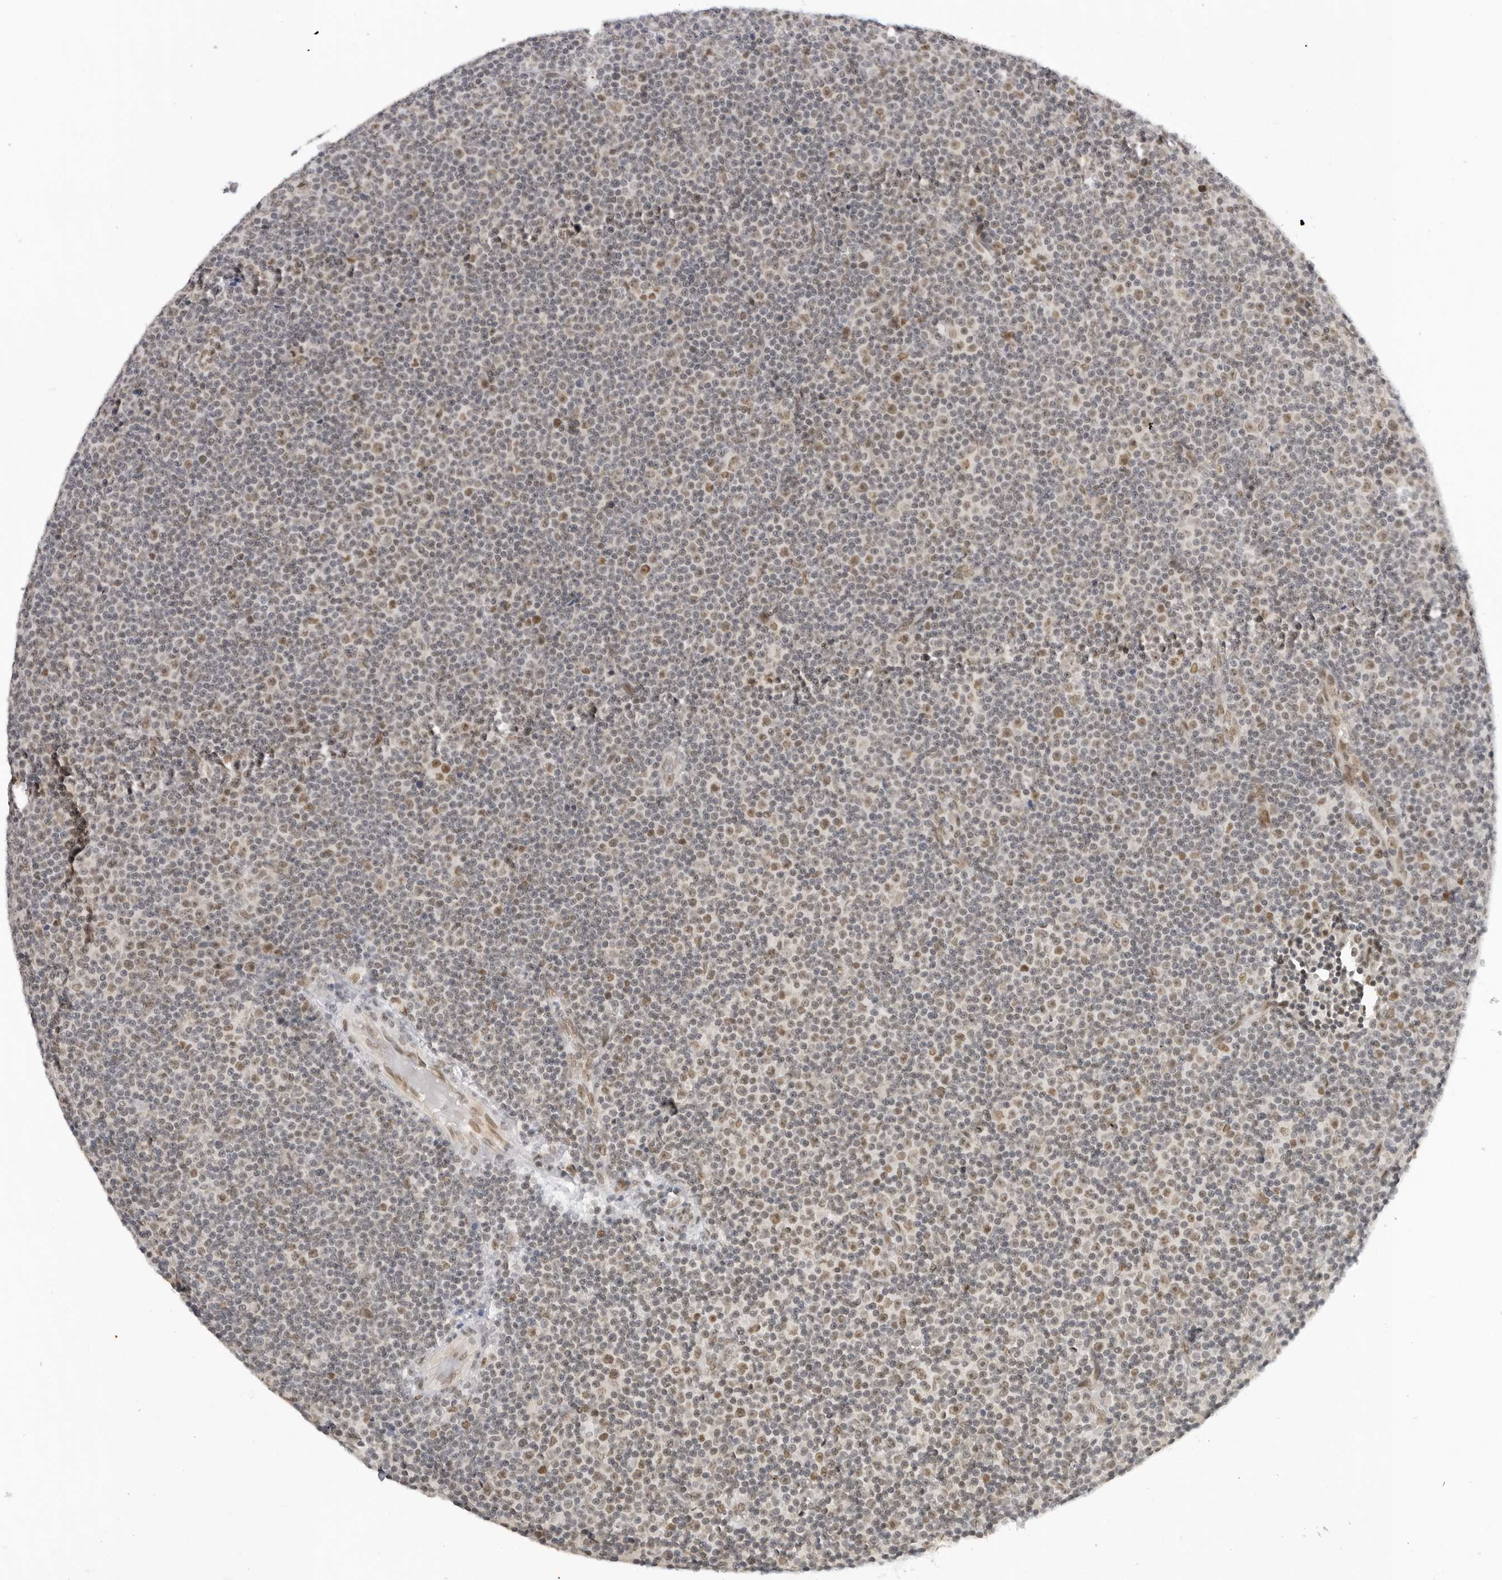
{"staining": {"intensity": "weak", "quantity": "<25%", "location": "nuclear"}, "tissue": "lymphoma", "cell_type": "Tumor cells", "image_type": "cancer", "snomed": [{"axis": "morphology", "description": "Malignant lymphoma, non-Hodgkin's type, Low grade"}, {"axis": "topography", "description": "Lymph node"}], "caption": "DAB (3,3'-diaminobenzidine) immunohistochemical staining of human lymphoma exhibits no significant staining in tumor cells.", "gene": "FOXK2", "patient": {"sex": "female", "age": 67}}